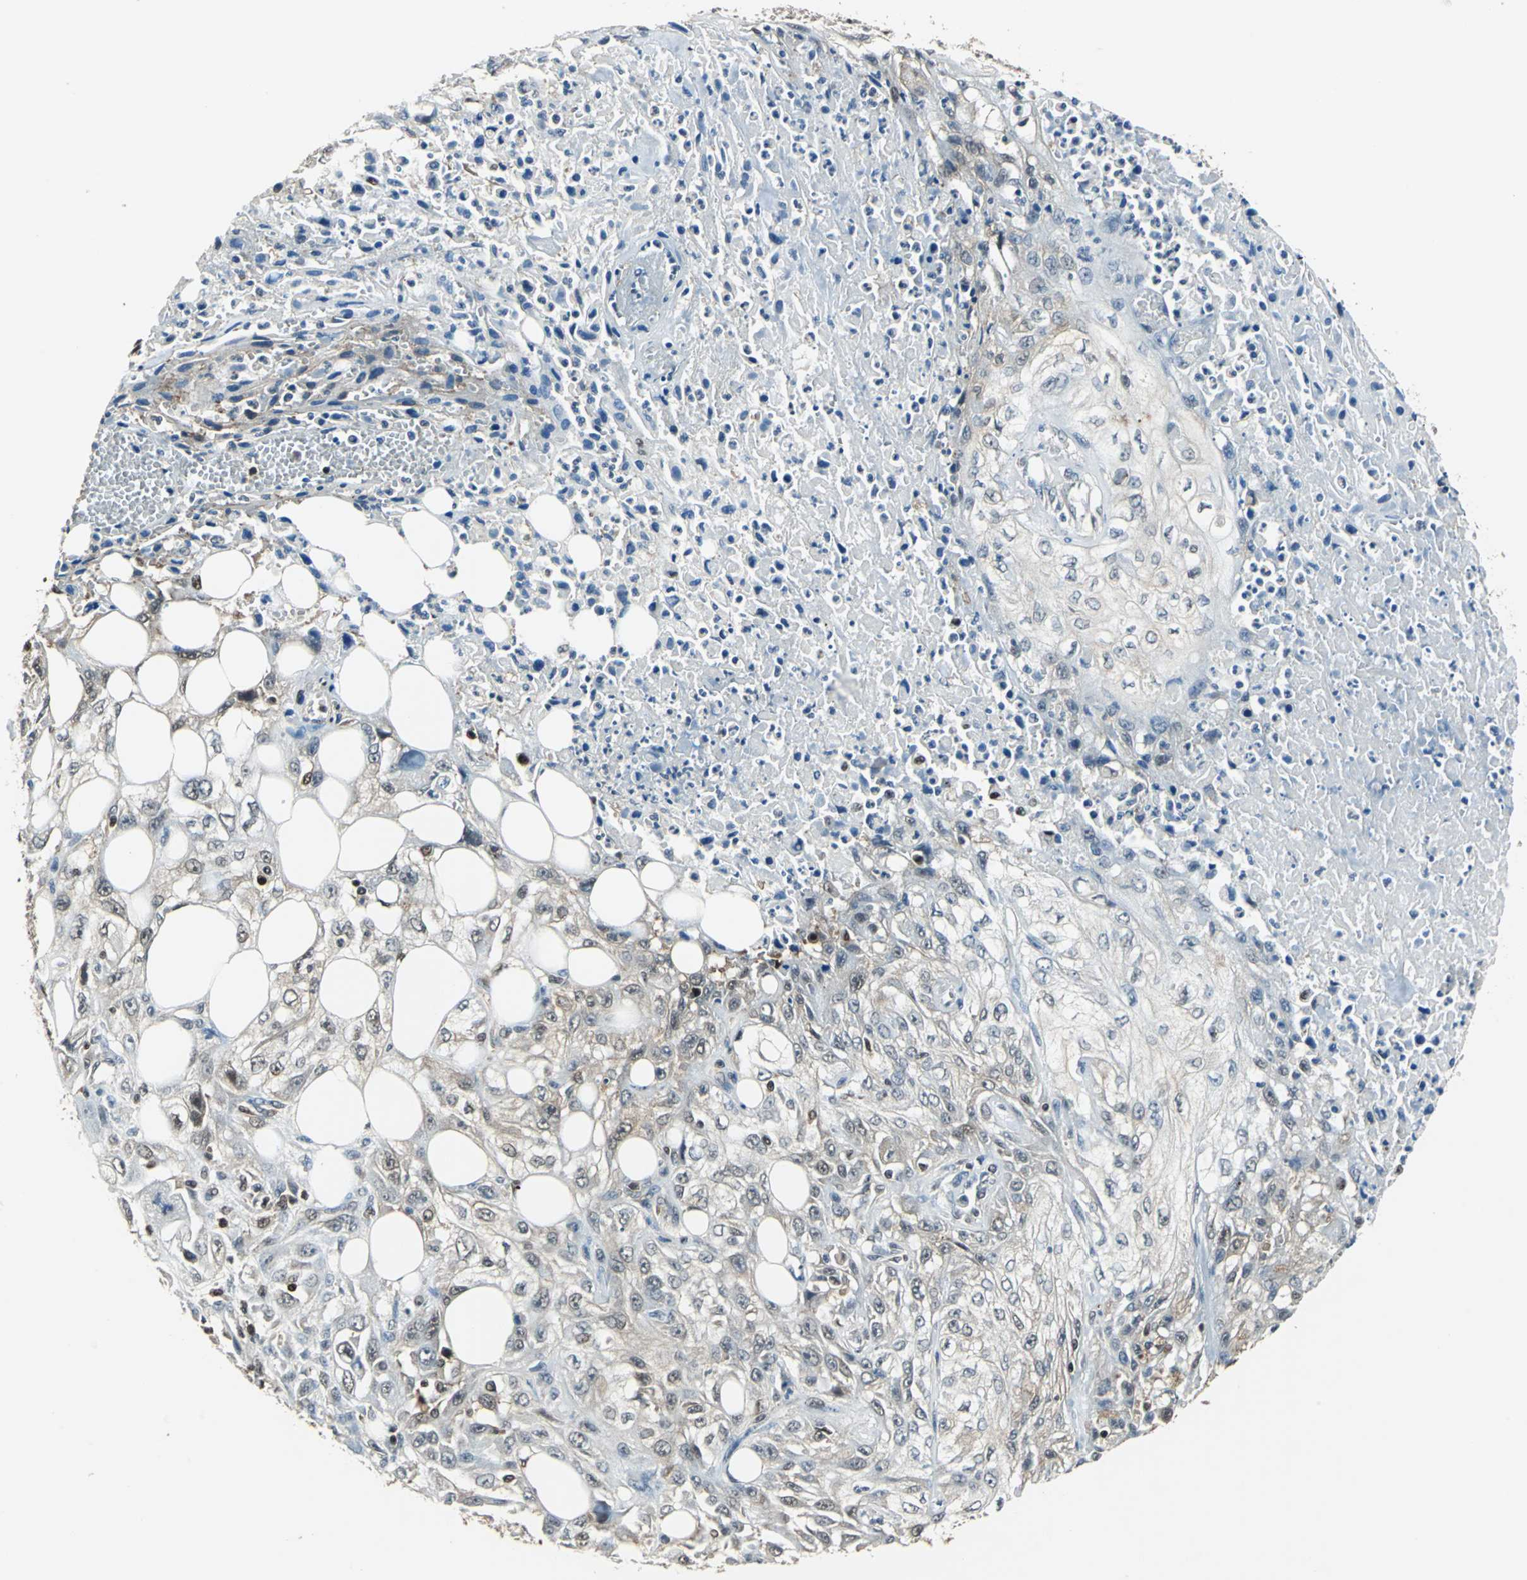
{"staining": {"intensity": "weak", "quantity": "25%-75%", "location": "cytoplasmic/membranous,nuclear"}, "tissue": "skin cancer", "cell_type": "Tumor cells", "image_type": "cancer", "snomed": [{"axis": "morphology", "description": "Squamous cell carcinoma, NOS"}, {"axis": "topography", "description": "Skin"}], "caption": "Skin squamous cell carcinoma tissue exhibits weak cytoplasmic/membranous and nuclear staining in about 25%-75% of tumor cells (DAB = brown stain, brightfield microscopy at high magnification).", "gene": "PSME1", "patient": {"sex": "male", "age": 75}}